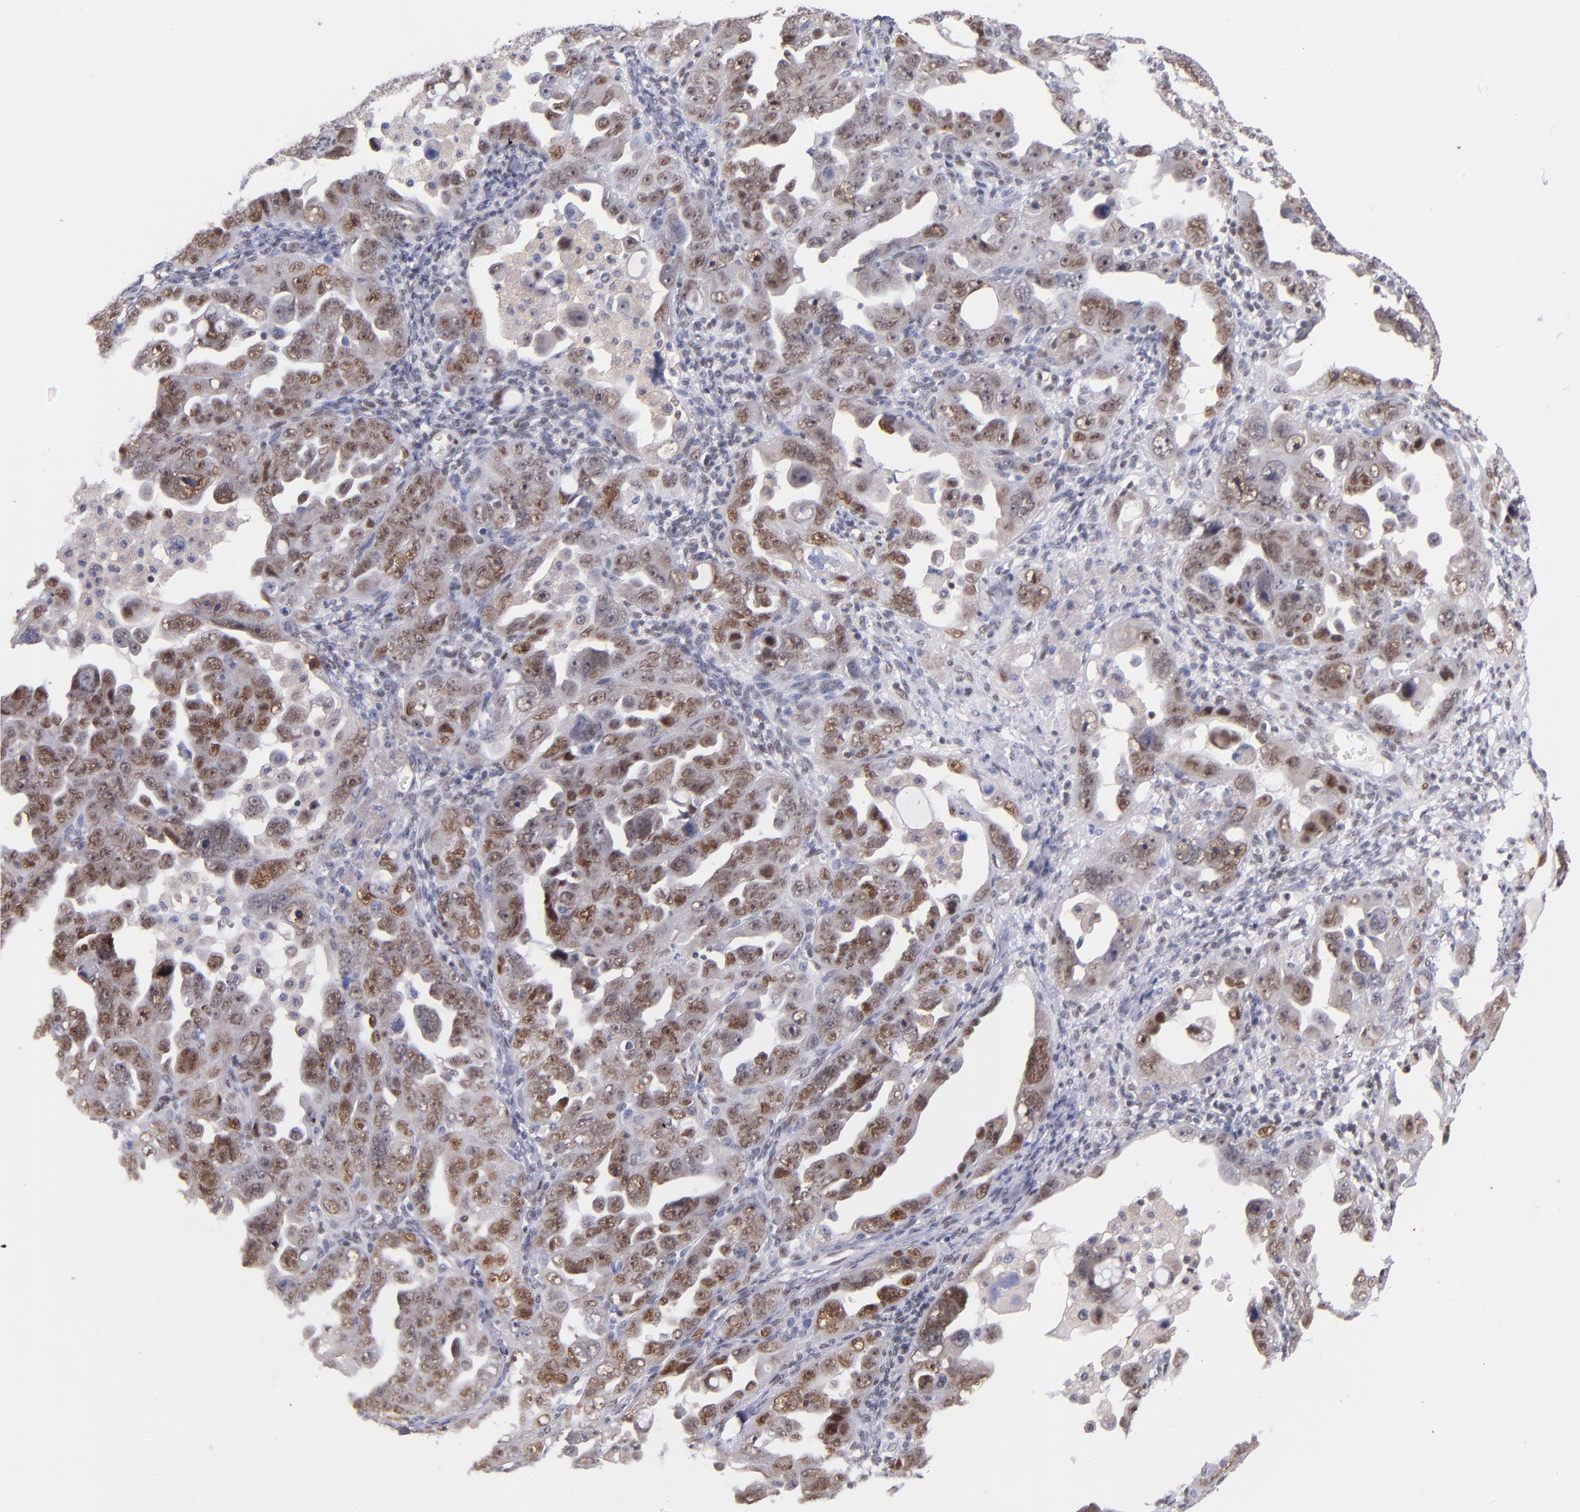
{"staining": {"intensity": "moderate", "quantity": "25%-75%", "location": "nuclear"}, "tissue": "ovarian cancer", "cell_type": "Tumor cells", "image_type": "cancer", "snomed": [{"axis": "morphology", "description": "Cystadenocarcinoma, serous, NOS"}, {"axis": "topography", "description": "Ovary"}], "caption": "IHC of ovarian cancer displays medium levels of moderate nuclear staining in approximately 25%-75% of tumor cells. The protein is stained brown, and the nuclei are stained in blue (DAB IHC with brightfield microscopy, high magnification).", "gene": "SRF", "patient": {"sex": "female", "age": 66}}